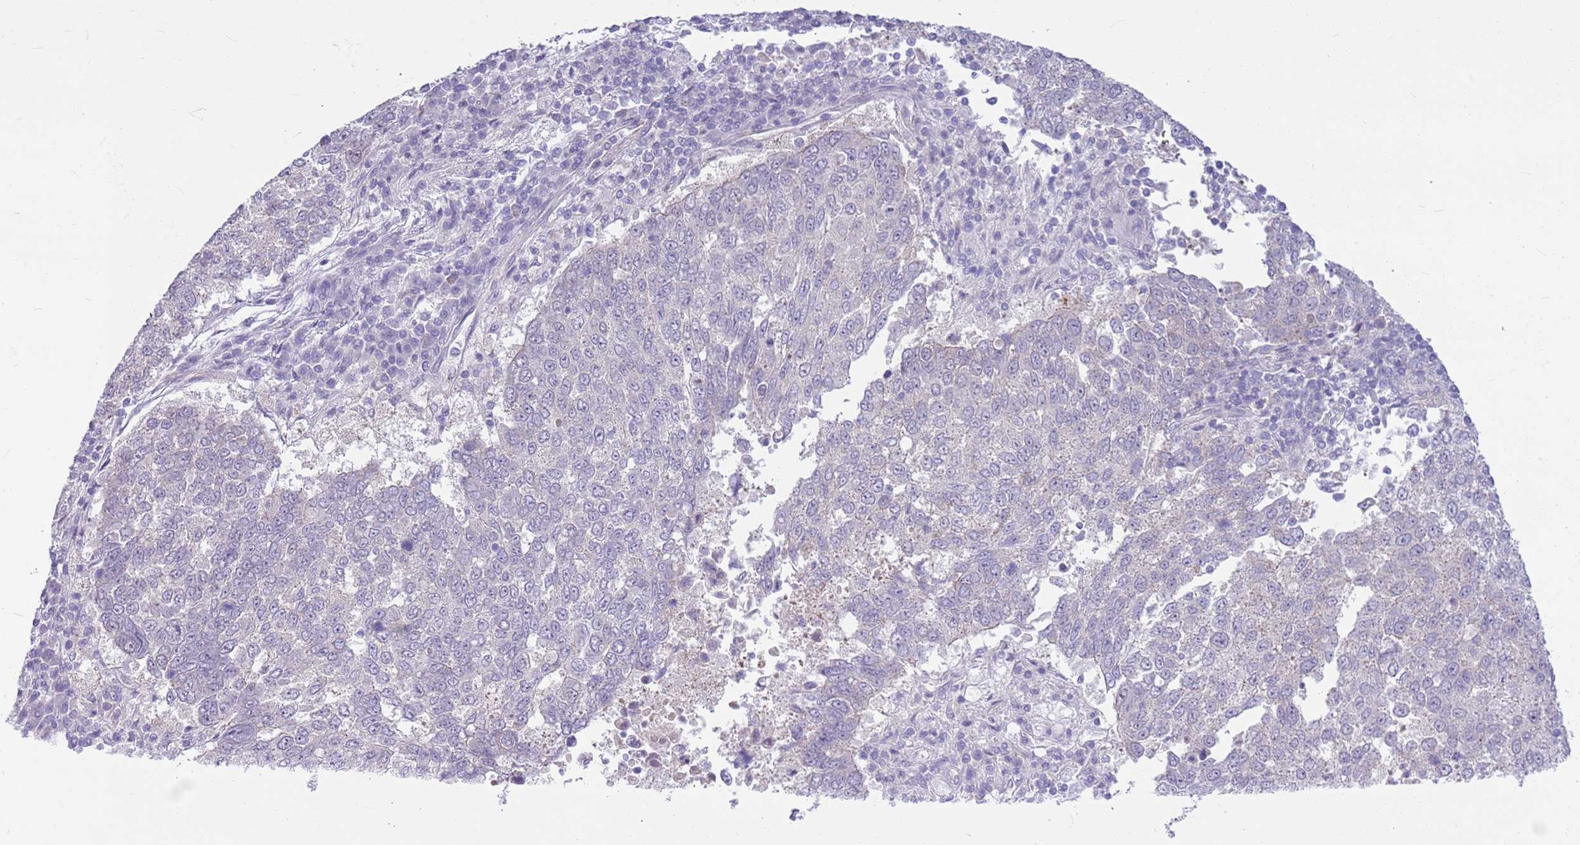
{"staining": {"intensity": "negative", "quantity": "none", "location": "none"}, "tissue": "lung cancer", "cell_type": "Tumor cells", "image_type": "cancer", "snomed": [{"axis": "morphology", "description": "Squamous cell carcinoma, NOS"}, {"axis": "topography", "description": "Lung"}], "caption": "A photomicrograph of squamous cell carcinoma (lung) stained for a protein demonstrates no brown staining in tumor cells.", "gene": "PARP8", "patient": {"sex": "male", "age": 73}}